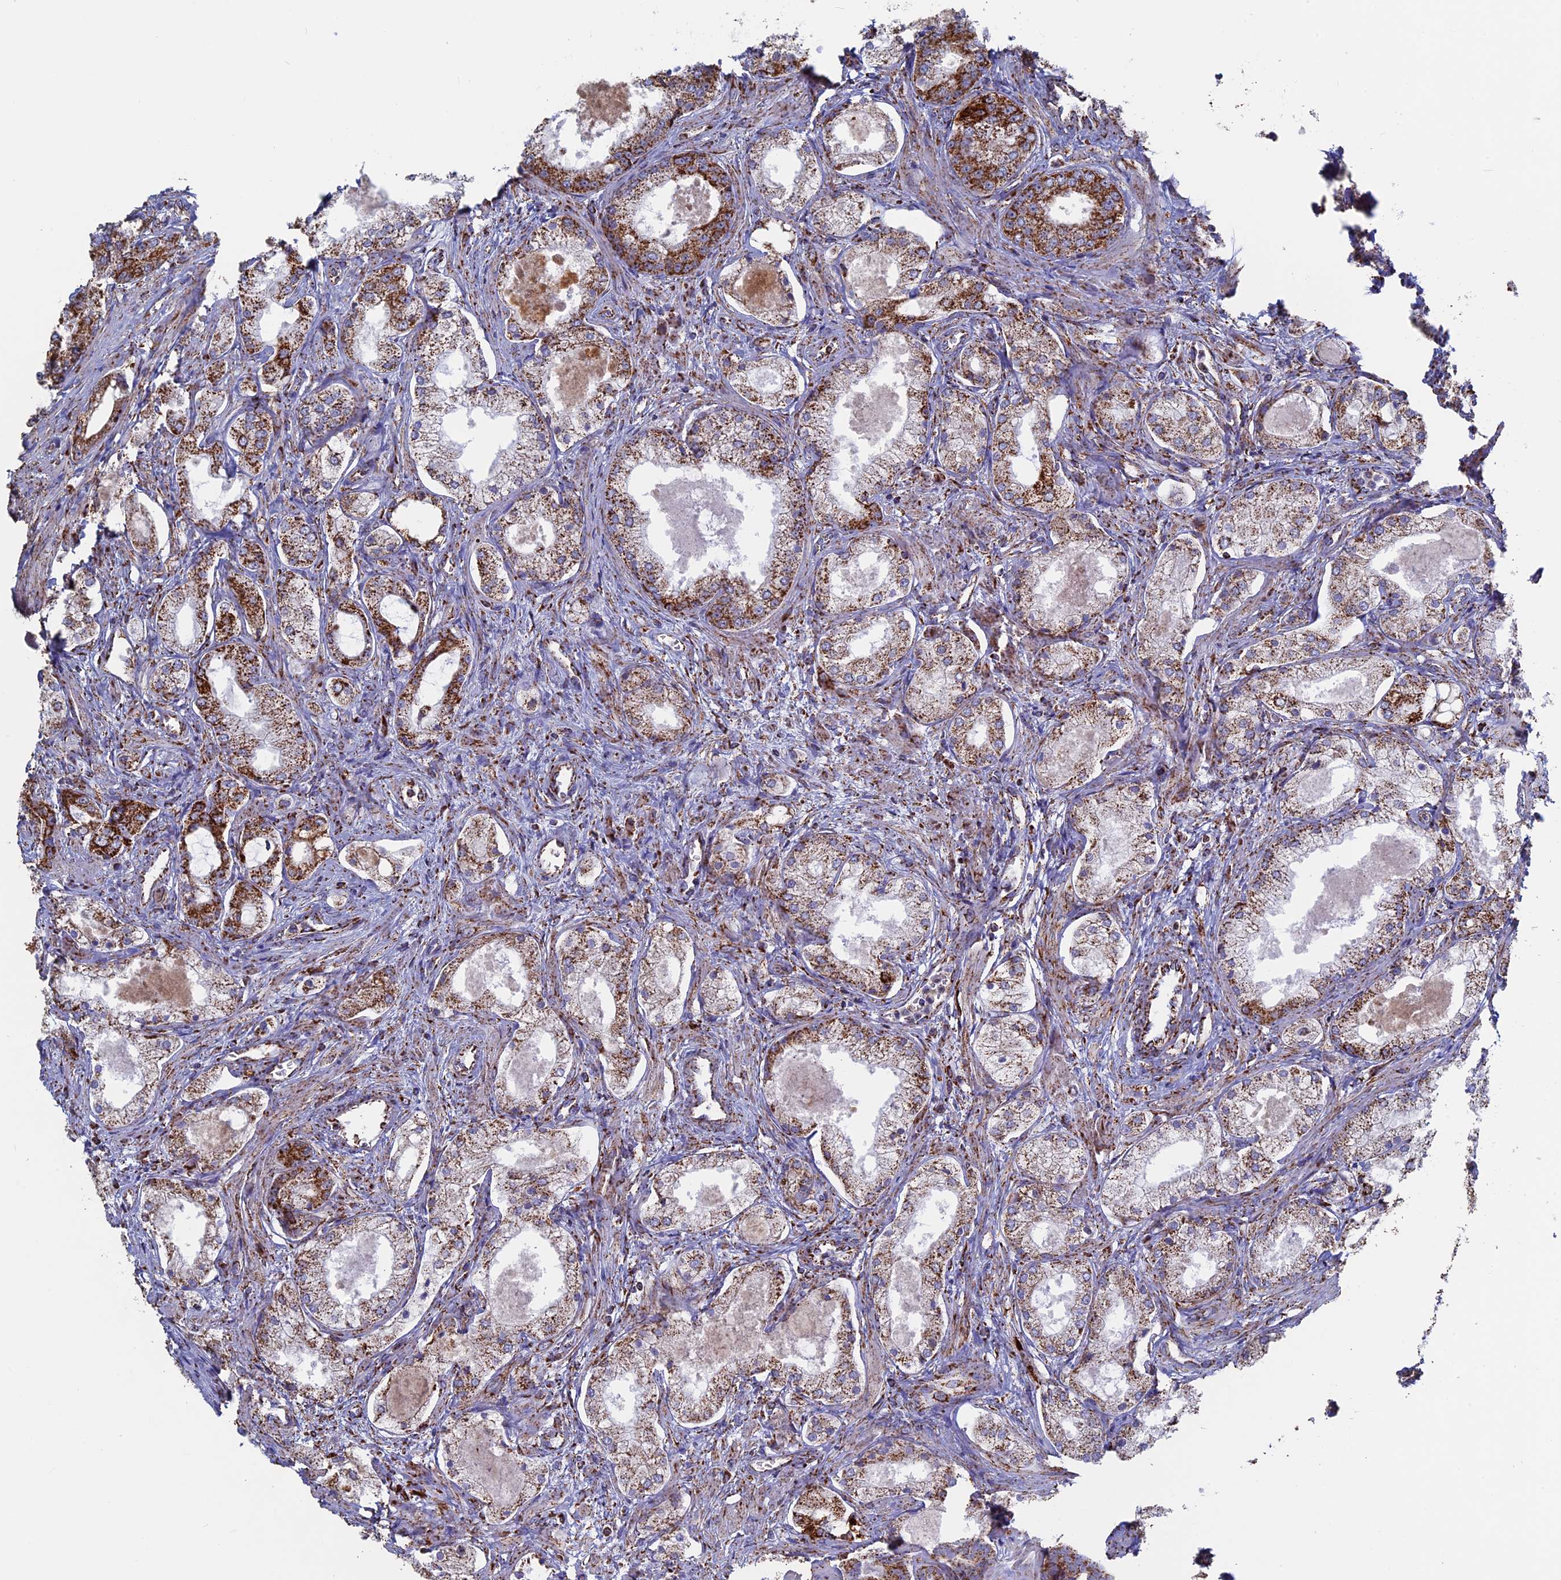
{"staining": {"intensity": "strong", "quantity": ">75%", "location": "cytoplasmic/membranous"}, "tissue": "prostate cancer", "cell_type": "Tumor cells", "image_type": "cancer", "snomed": [{"axis": "morphology", "description": "Adenocarcinoma, Low grade"}, {"axis": "topography", "description": "Prostate"}], "caption": "The micrograph displays immunohistochemical staining of low-grade adenocarcinoma (prostate). There is strong cytoplasmic/membranous staining is present in about >75% of tumor cells. Nuclei are stained in blue.", "gene": "SEC24D", "patient": {"sex": "male", "age": 68}}